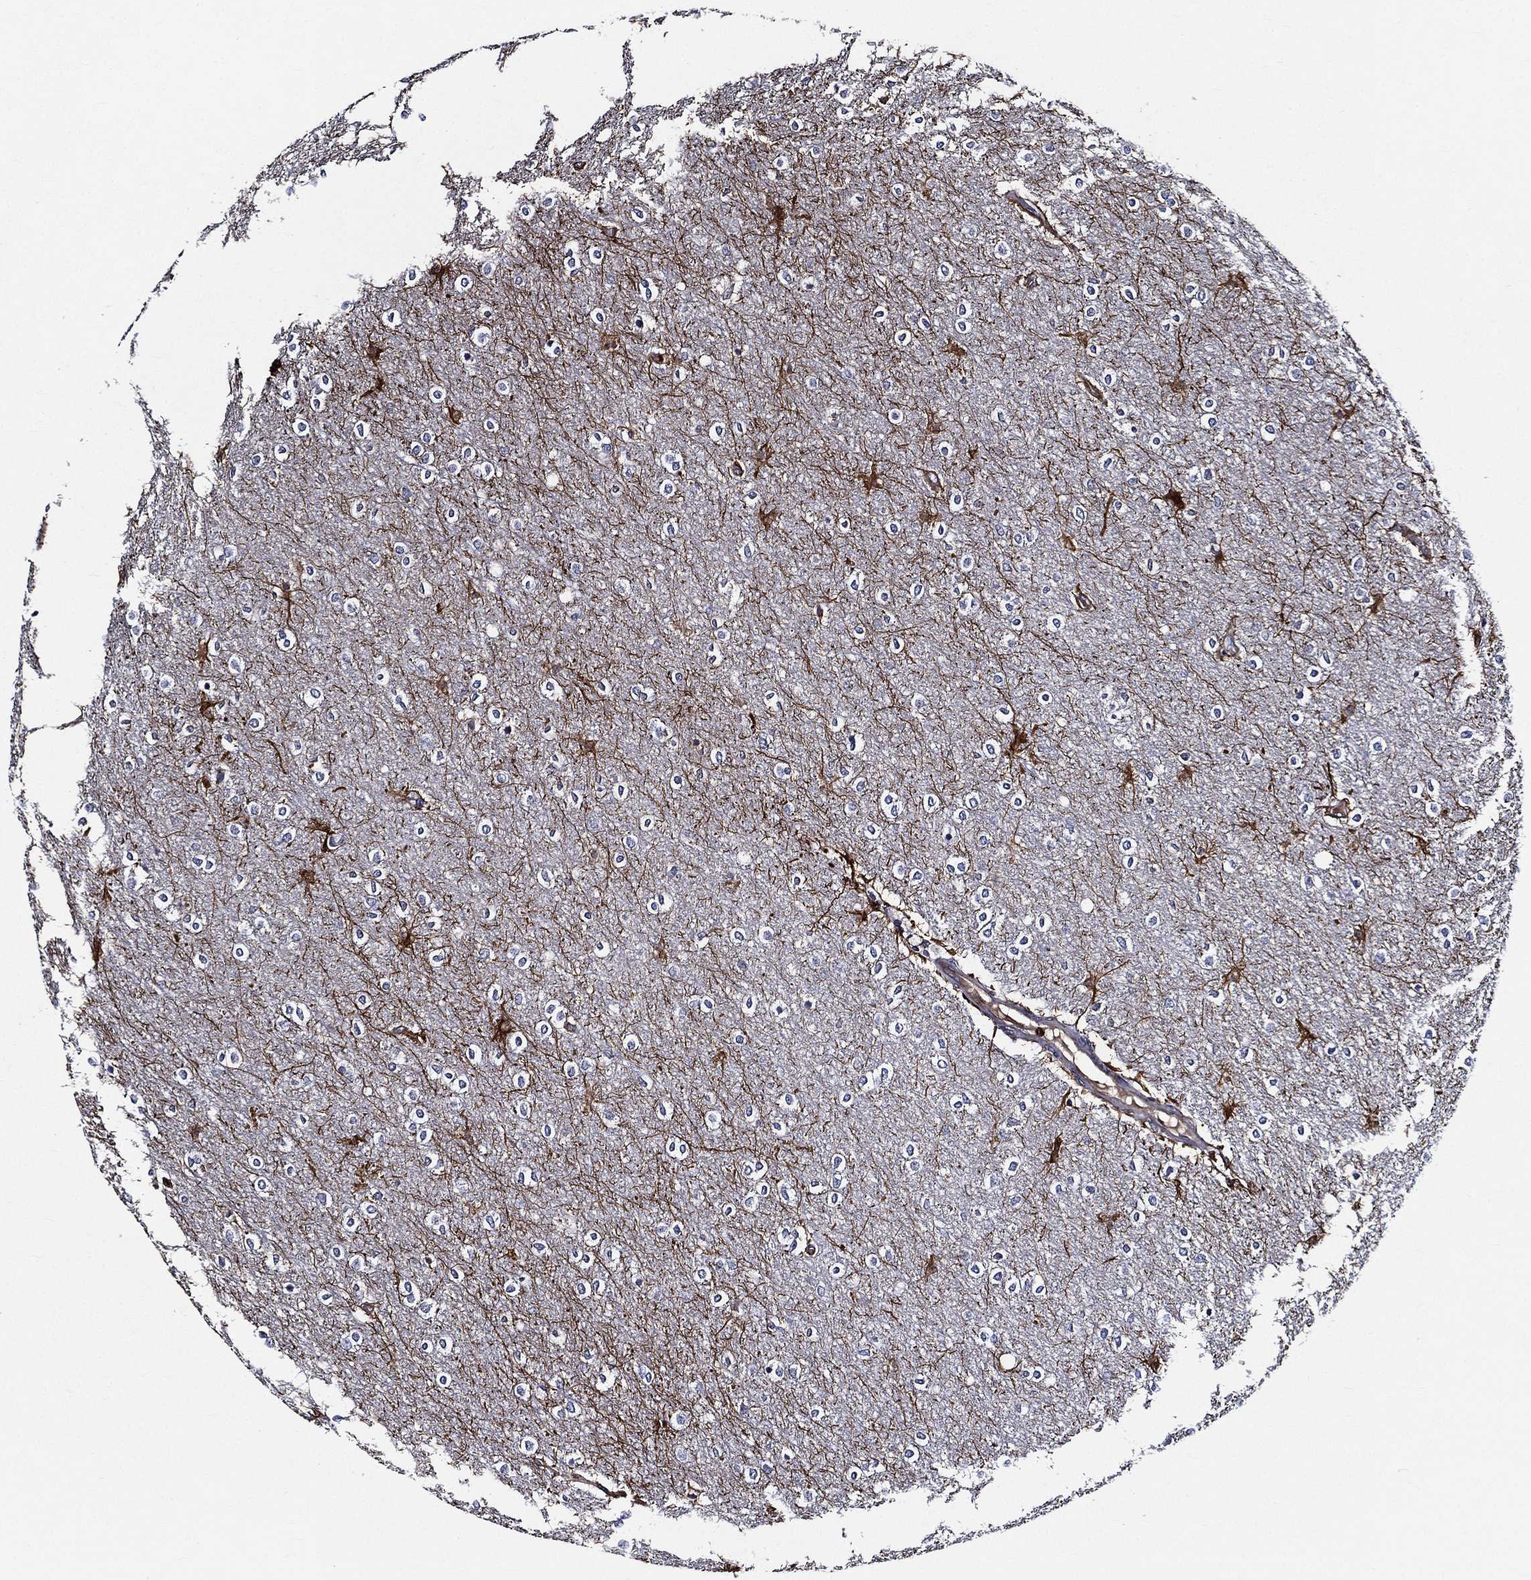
{"staining": {"intensity": "negative", "quantity": "none", "location": "none"}, "tissue": "glioma", "cell_type": "Tumor cells", "image_type": "cancer", "snomed": [{"axis": "morphology", "description": "Glioma, malignant, High grade"}, {"axis": "topography", "description": "Brain"}], "caption": "IHC photomicrograph of neoplastic tissue: malignant high-grade glioma stained with DAB (3,3'-diaminobenzidine) displays no significant protein expression in tumor cells.", "gene": "KIF20B", "patient": {"sex": "female", "age": 61}}